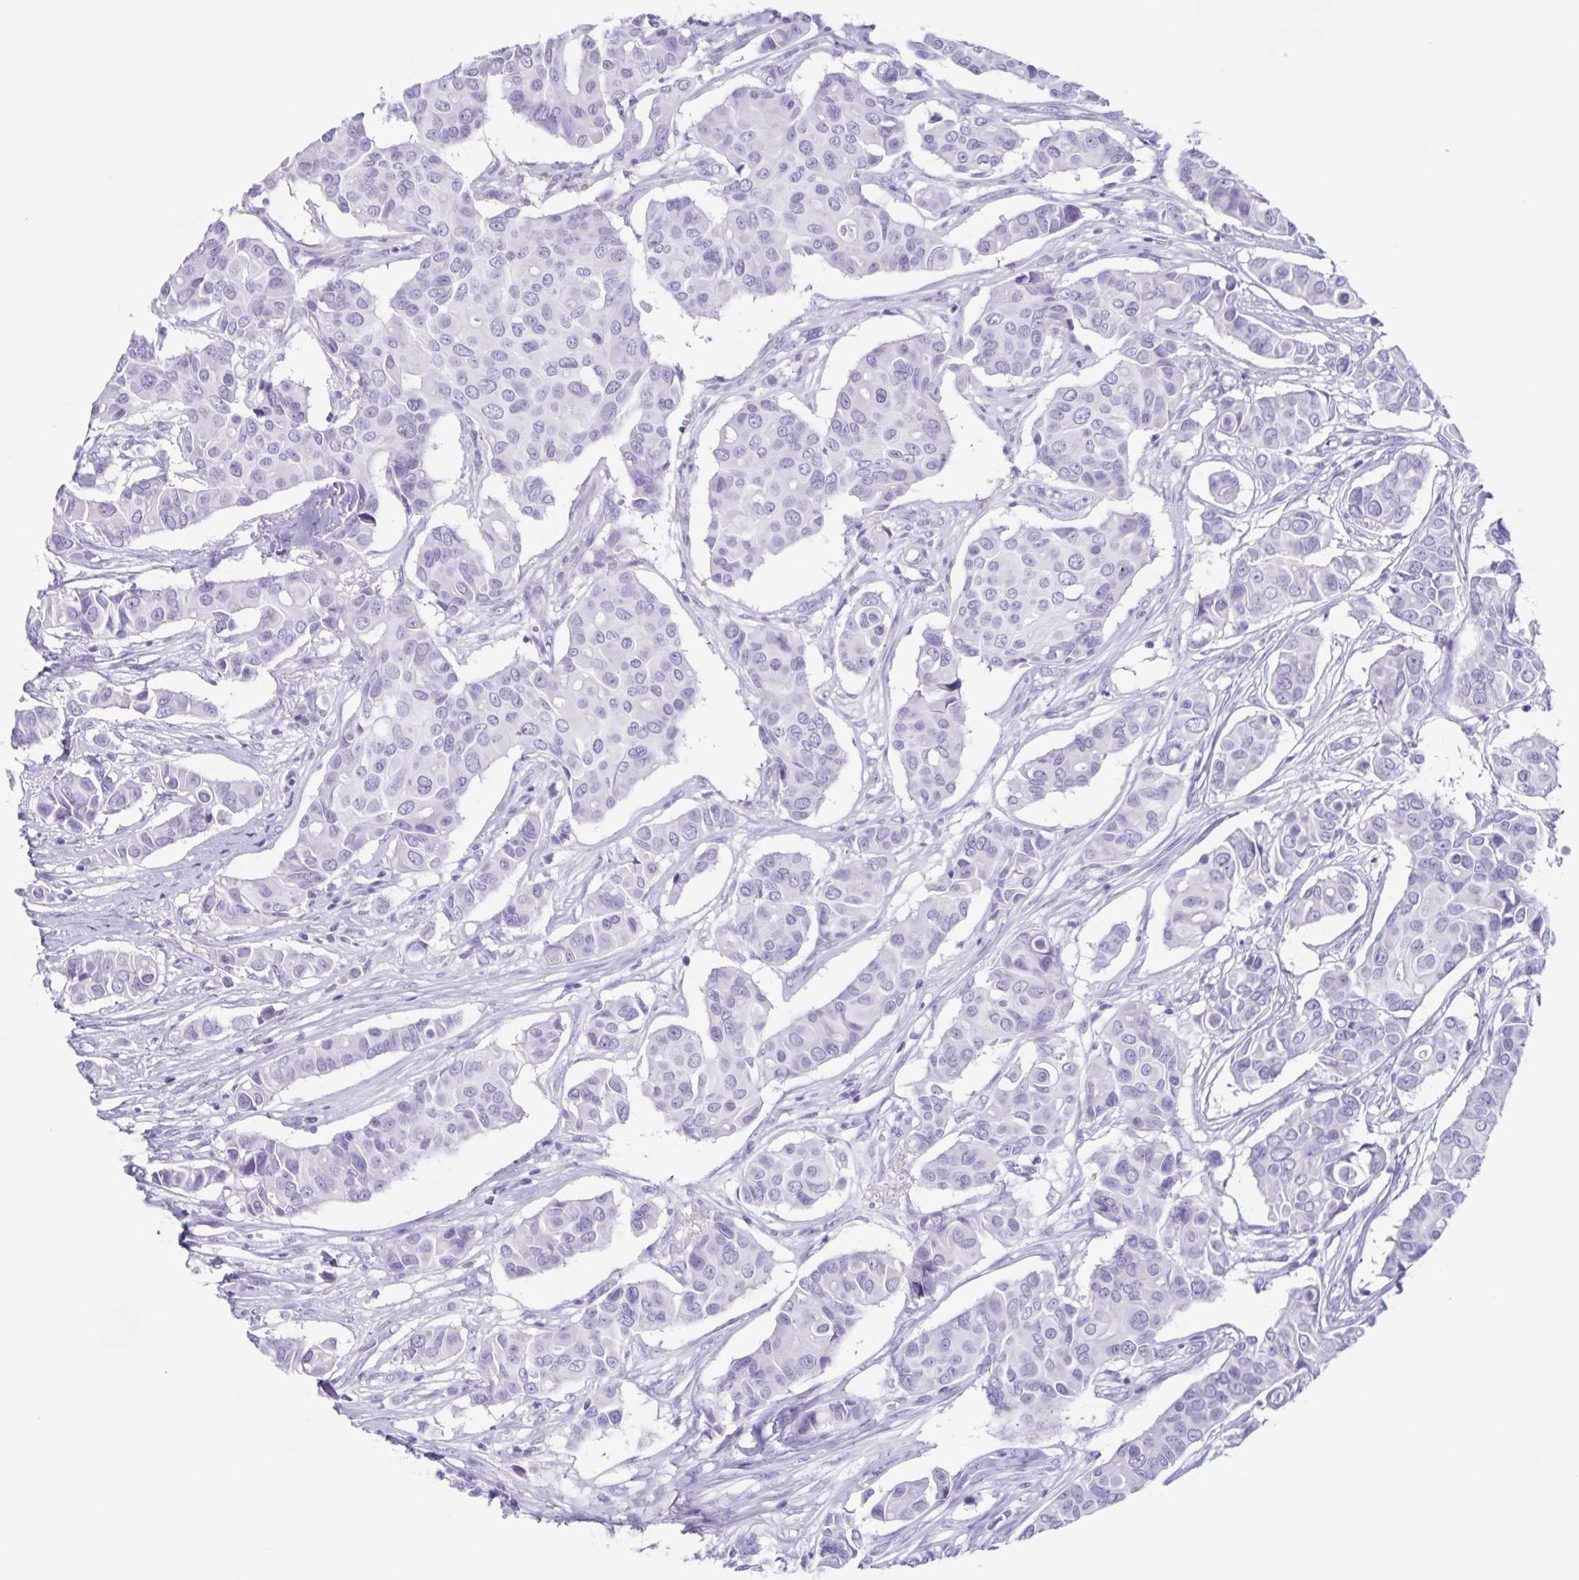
{"staining": {"intensity": "negative", "quantity": "none", "location": "none"}, "tissue": "breast cancer", "cell_type": "Tumor cells", "image_type": "cancer", "snomed": [{"axis": "morphology", "description": "Normal tissue, NOS"}, {"axis": "morphology", "description": "Duct carcinoma"}, {"axis": "topography", "description": "Skin"}, {"axis": "topography", "description": "Breast"}], "caption": "There is no significant expression in tumor cells of breast intraductal carcinoma.", "gene": "C11orf42", "patient": {"sex": "female", "age": 54}}